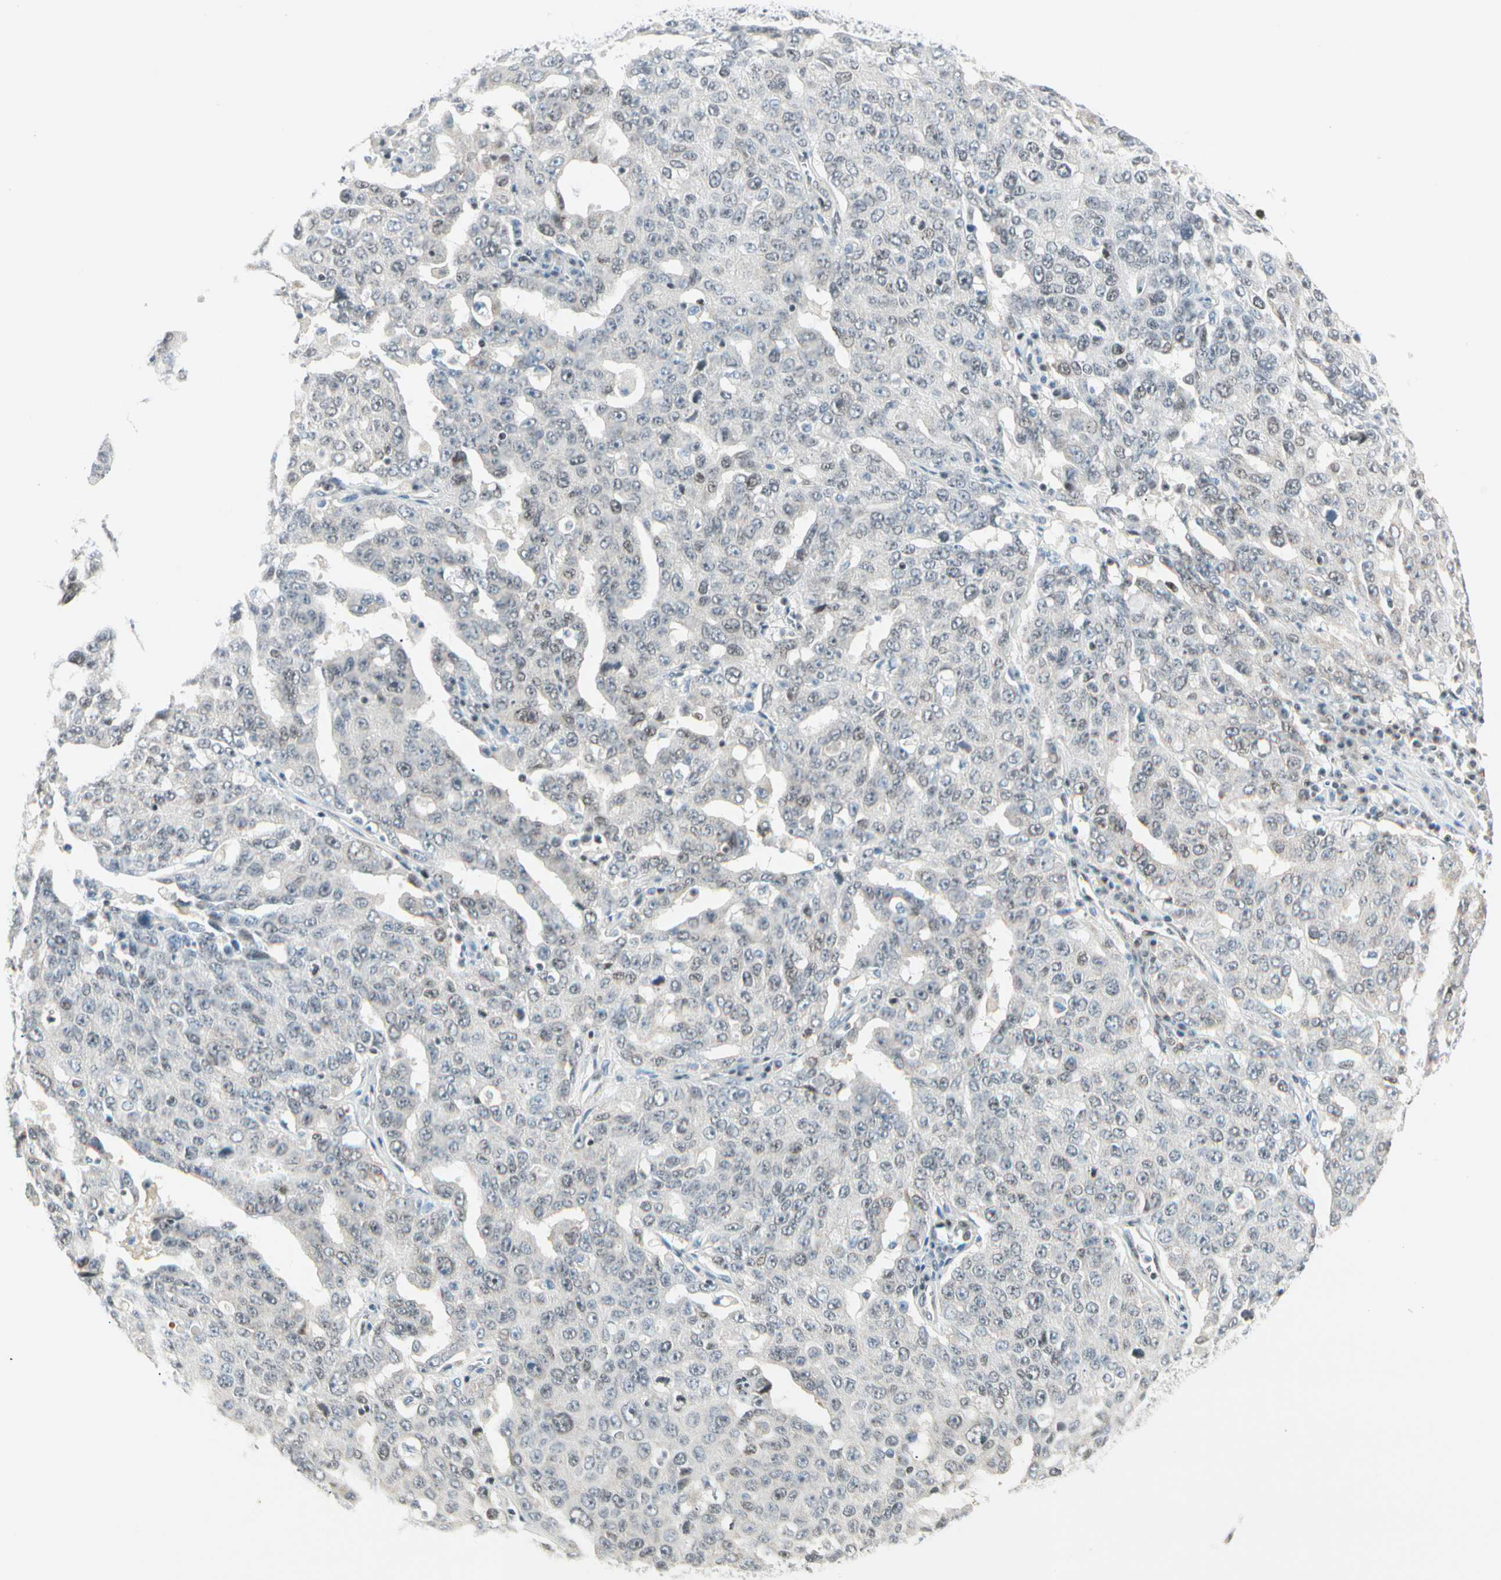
{"staining": {"intensity": "negative", "quantity": "none", "location": "none"}, "tissue": "ovarian cancer", "cell_type": "Tumor cells", "image_type": "cancer", "snomed": [{"axis": "morphology", "description": "Carcinoma, endometroid"}, {"axis": "topography", "description": "Ovary"}], "caption": "This is an immunohistochemistry micrograph of ovarian cancer (endometroid carcinoma). There is no expression in tumor cells.", "gene": "PKNOX1", "patient": {"sex": "female", "age": 62}}